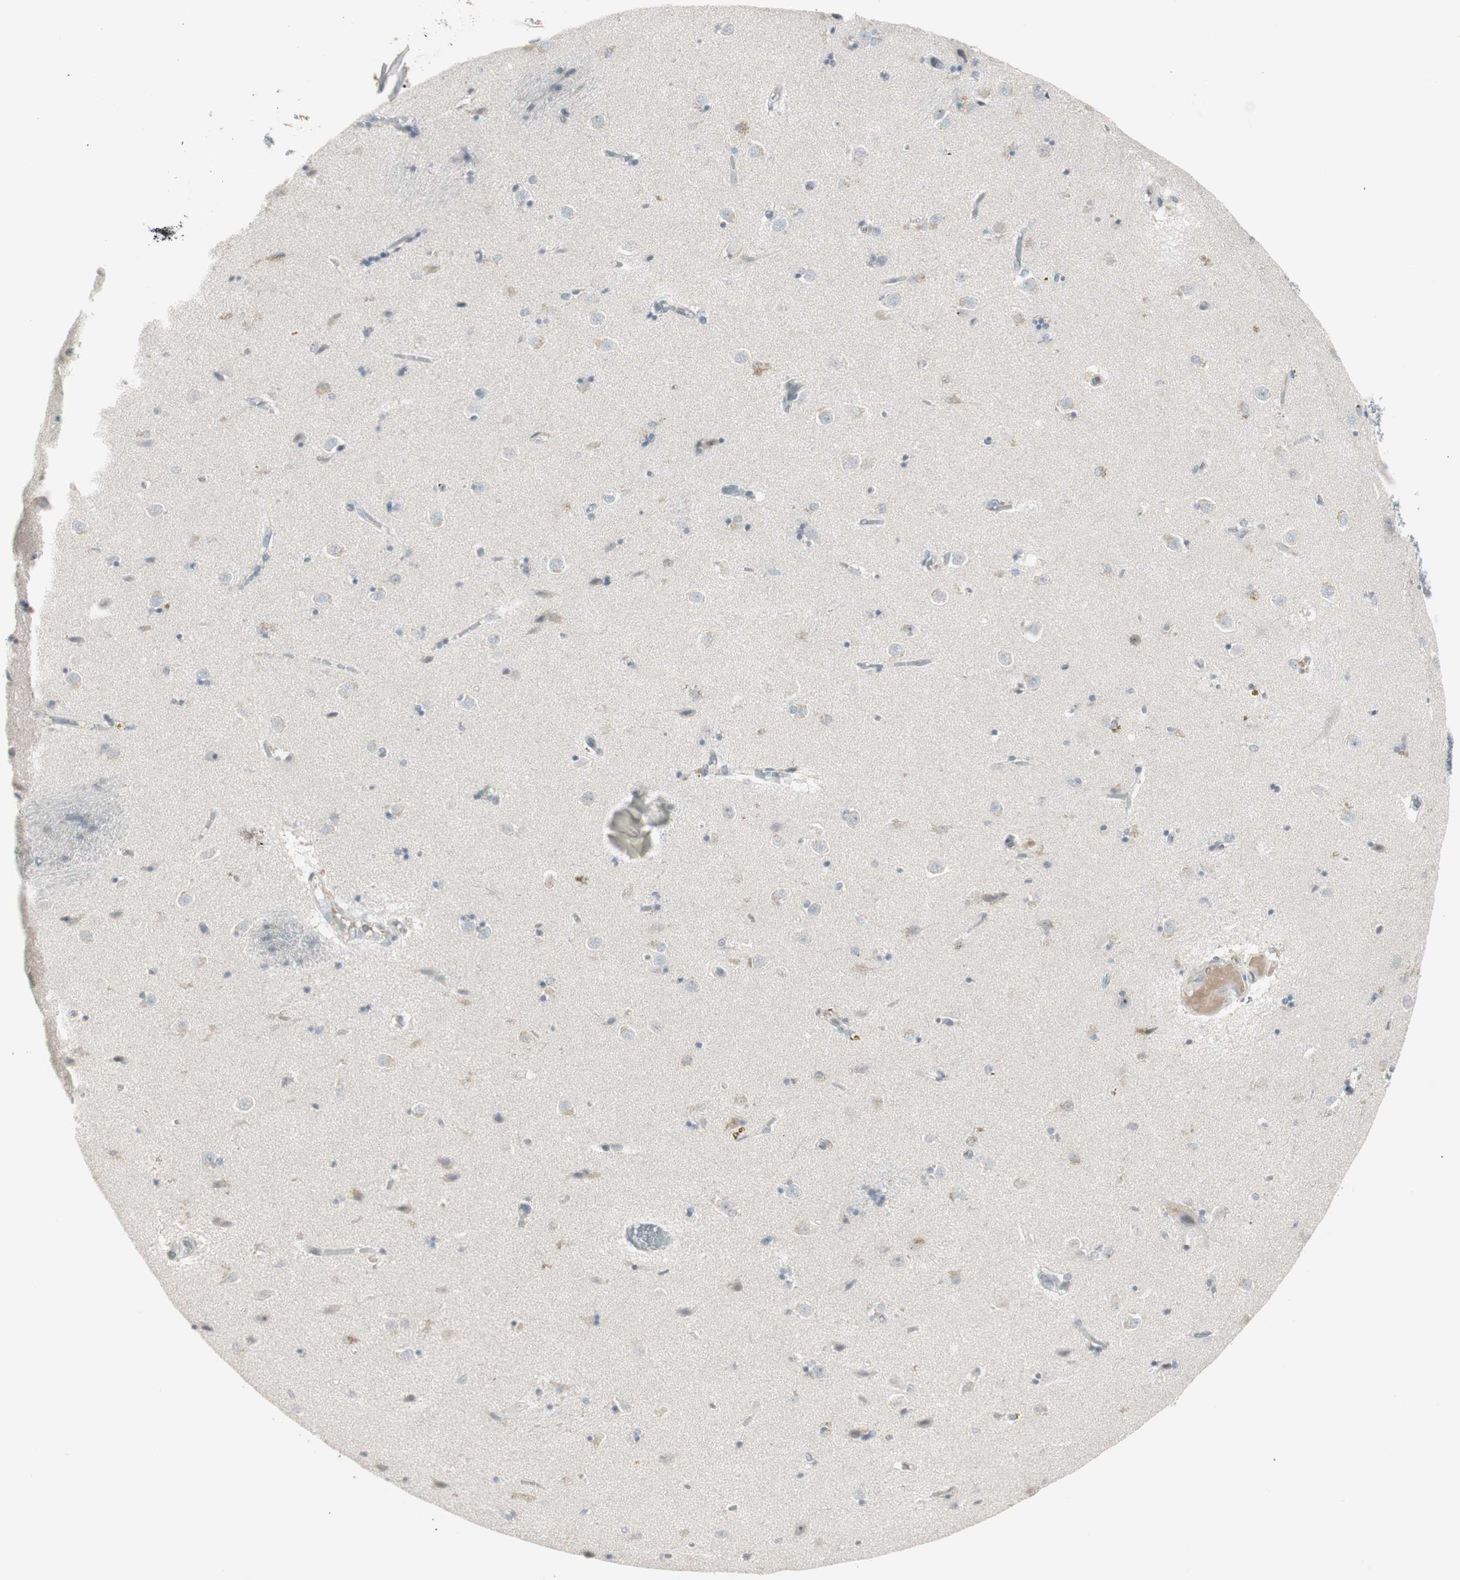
{"staining": {"intensity": "weak", "quantity": "25%-75%", "location": "cytoplasmic/membranous"}, "tissue": "caudate", "cell_type": "Glial cells", "image_type": "normal", "snomed": [{"axis": "morphology", "description": "Normal tissue, NOS"}, {"axis": "topography", "description": "Lateral ventricle wall"}], "caption": "Immunohistochemistry of benign caudate exhibits low levels of weak cytoplasmic/membranous expression in approximately 25%-75% of glial cells.", "gene": "MAP4K4", "patient": {"sex": "female", "age": 54}}